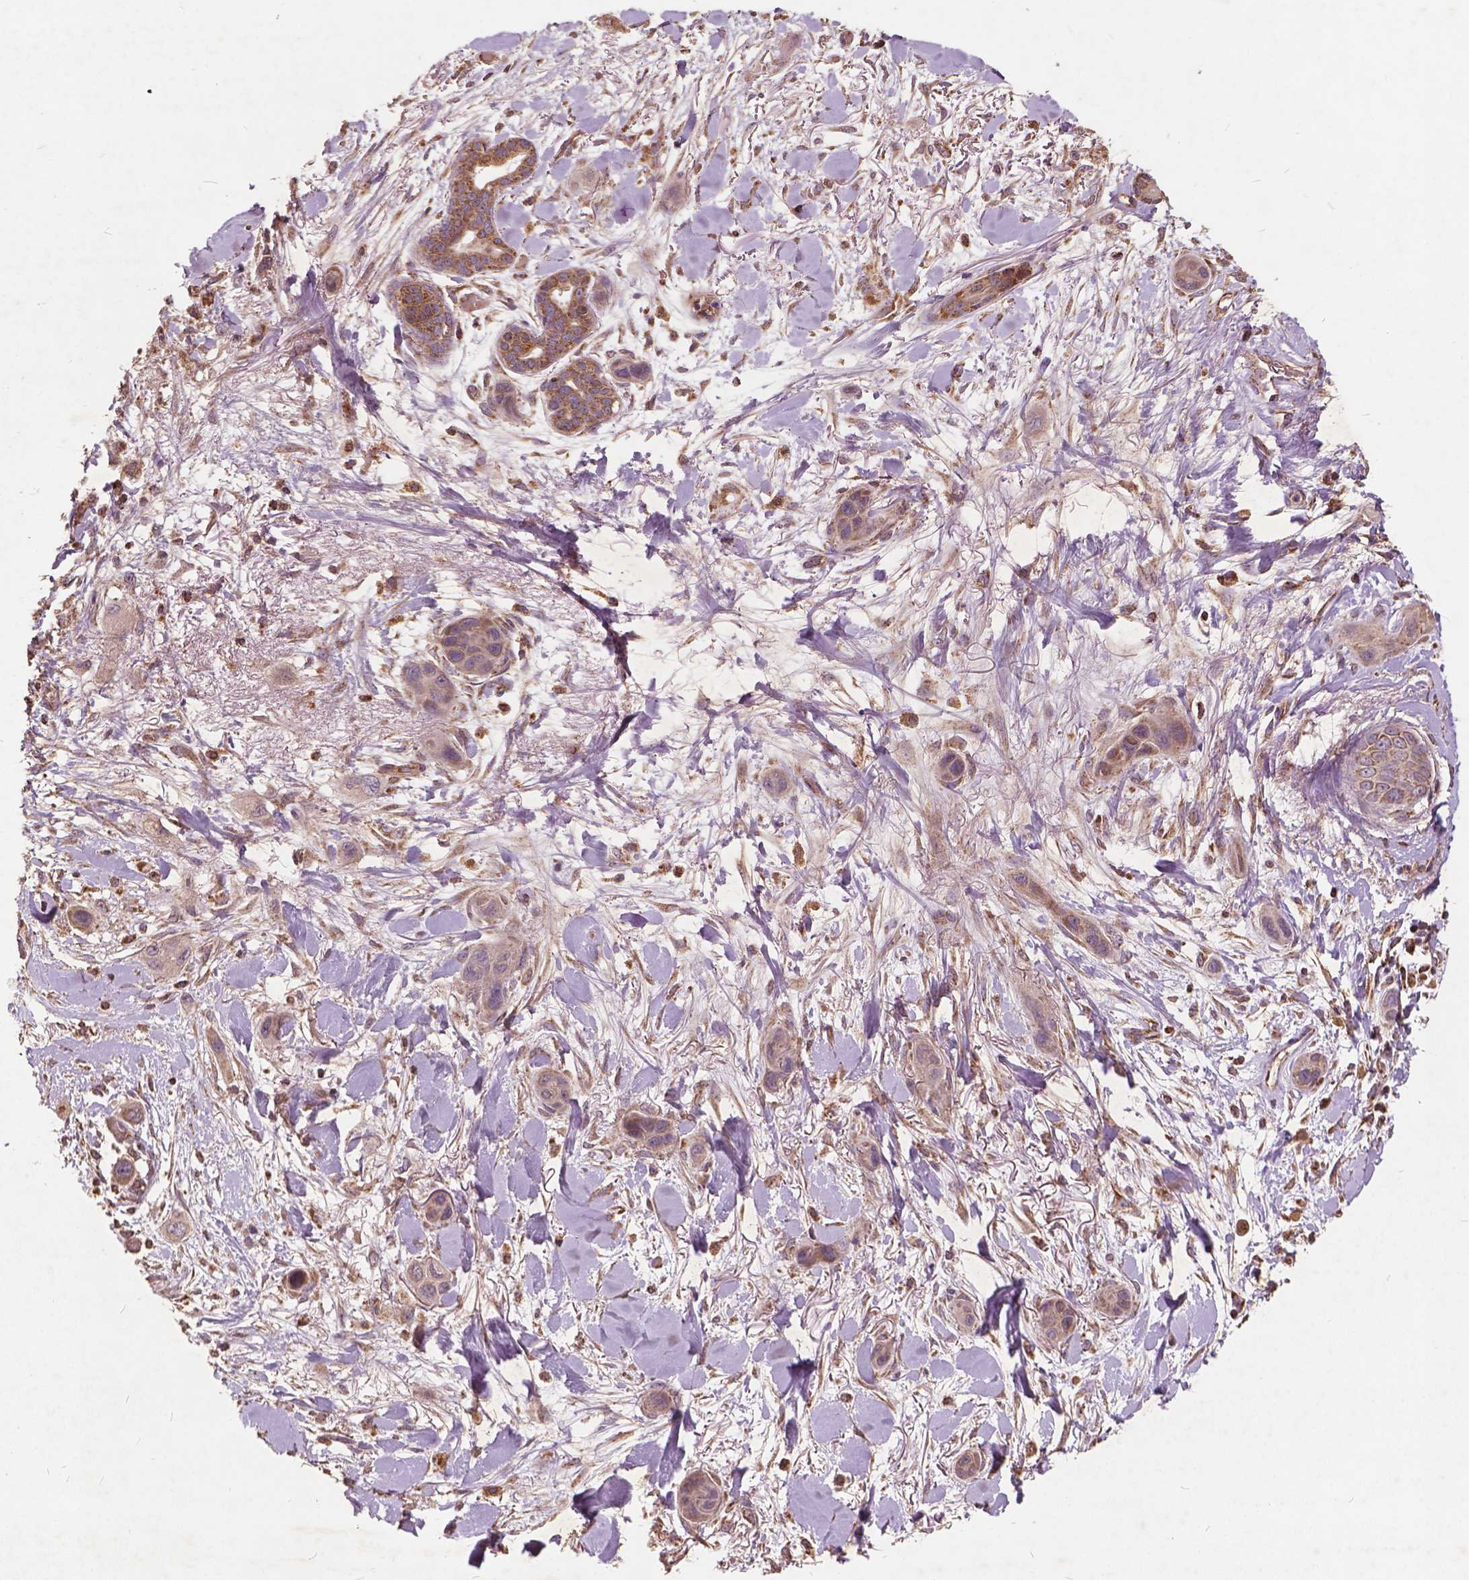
{"staining": {"intensity": "weak", "quantity": ">75%", "location": "cytoplasmic/membranous"}, "tissue": "skin cancer", "cell_type": "Tumor cells", "image_type": "cancer", "snomed": [{"axis": "morphology", "description": "Squamous cell carcinoma, NOS"}, {"axis": "topography", "description": "Skin"}], "caption": "Human skin squamous cell carcinoma stained with a protein marker shows weak staining in tumor cells.", "gene": "UBXN2A", "patient": {"sex": "male", "age": 79}}